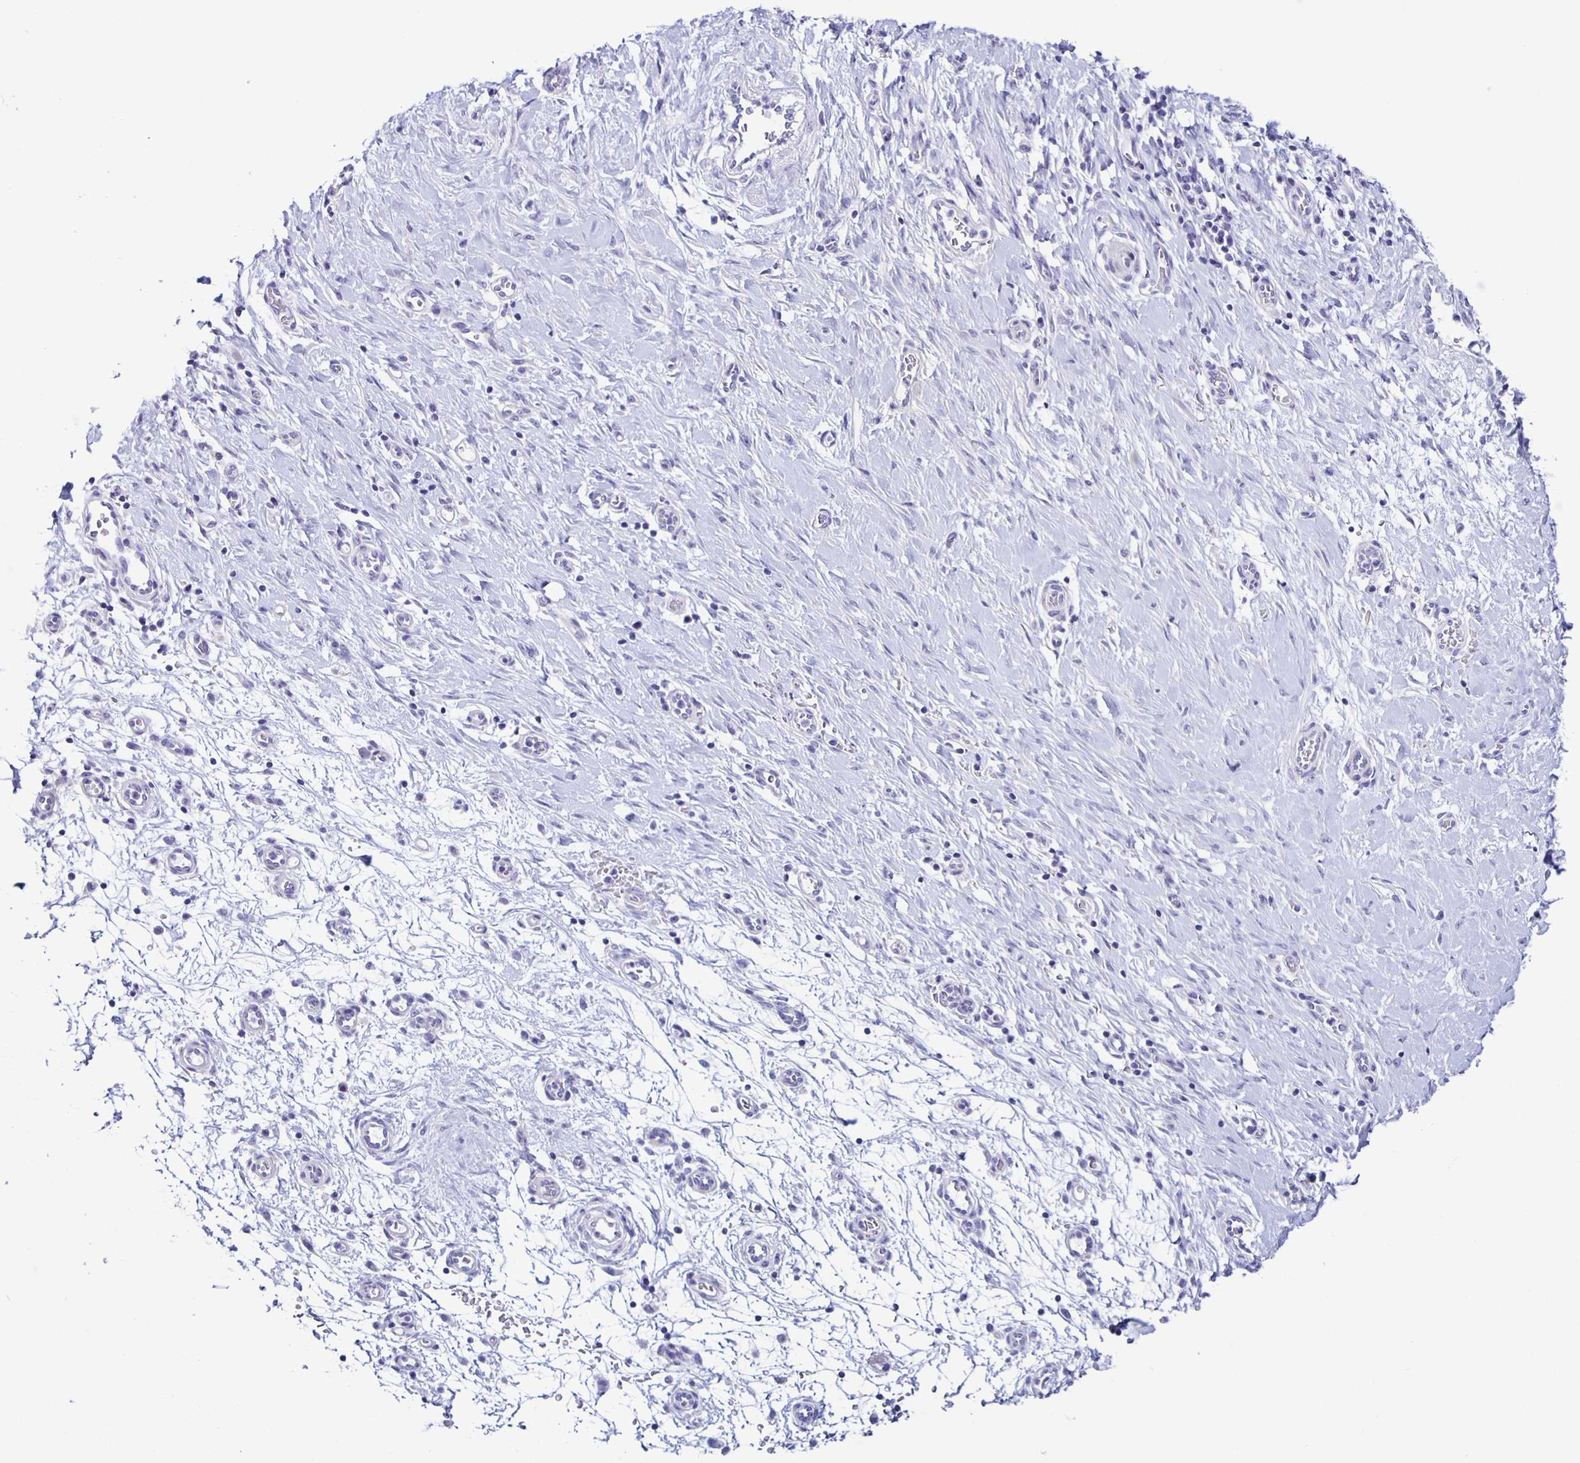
{"staining": {"intensity": "negative", "quantity": "none", "location": "none"}, "tissue": "stomach cancer", "cell_type": "Tumor cells", "image_type": "cancer", "snomed": [{"axis": "morphology", "description": "Adenocarcinoma, NOS"}, {"axis": "topography", "description": "Stomach"}], "caption": "The micrograph reveals no significant expression in tumor cells of stomach cancer (adenocarcinoma).", "gene": "AQP6", "patient": {"sex": "male", "age": 48}}